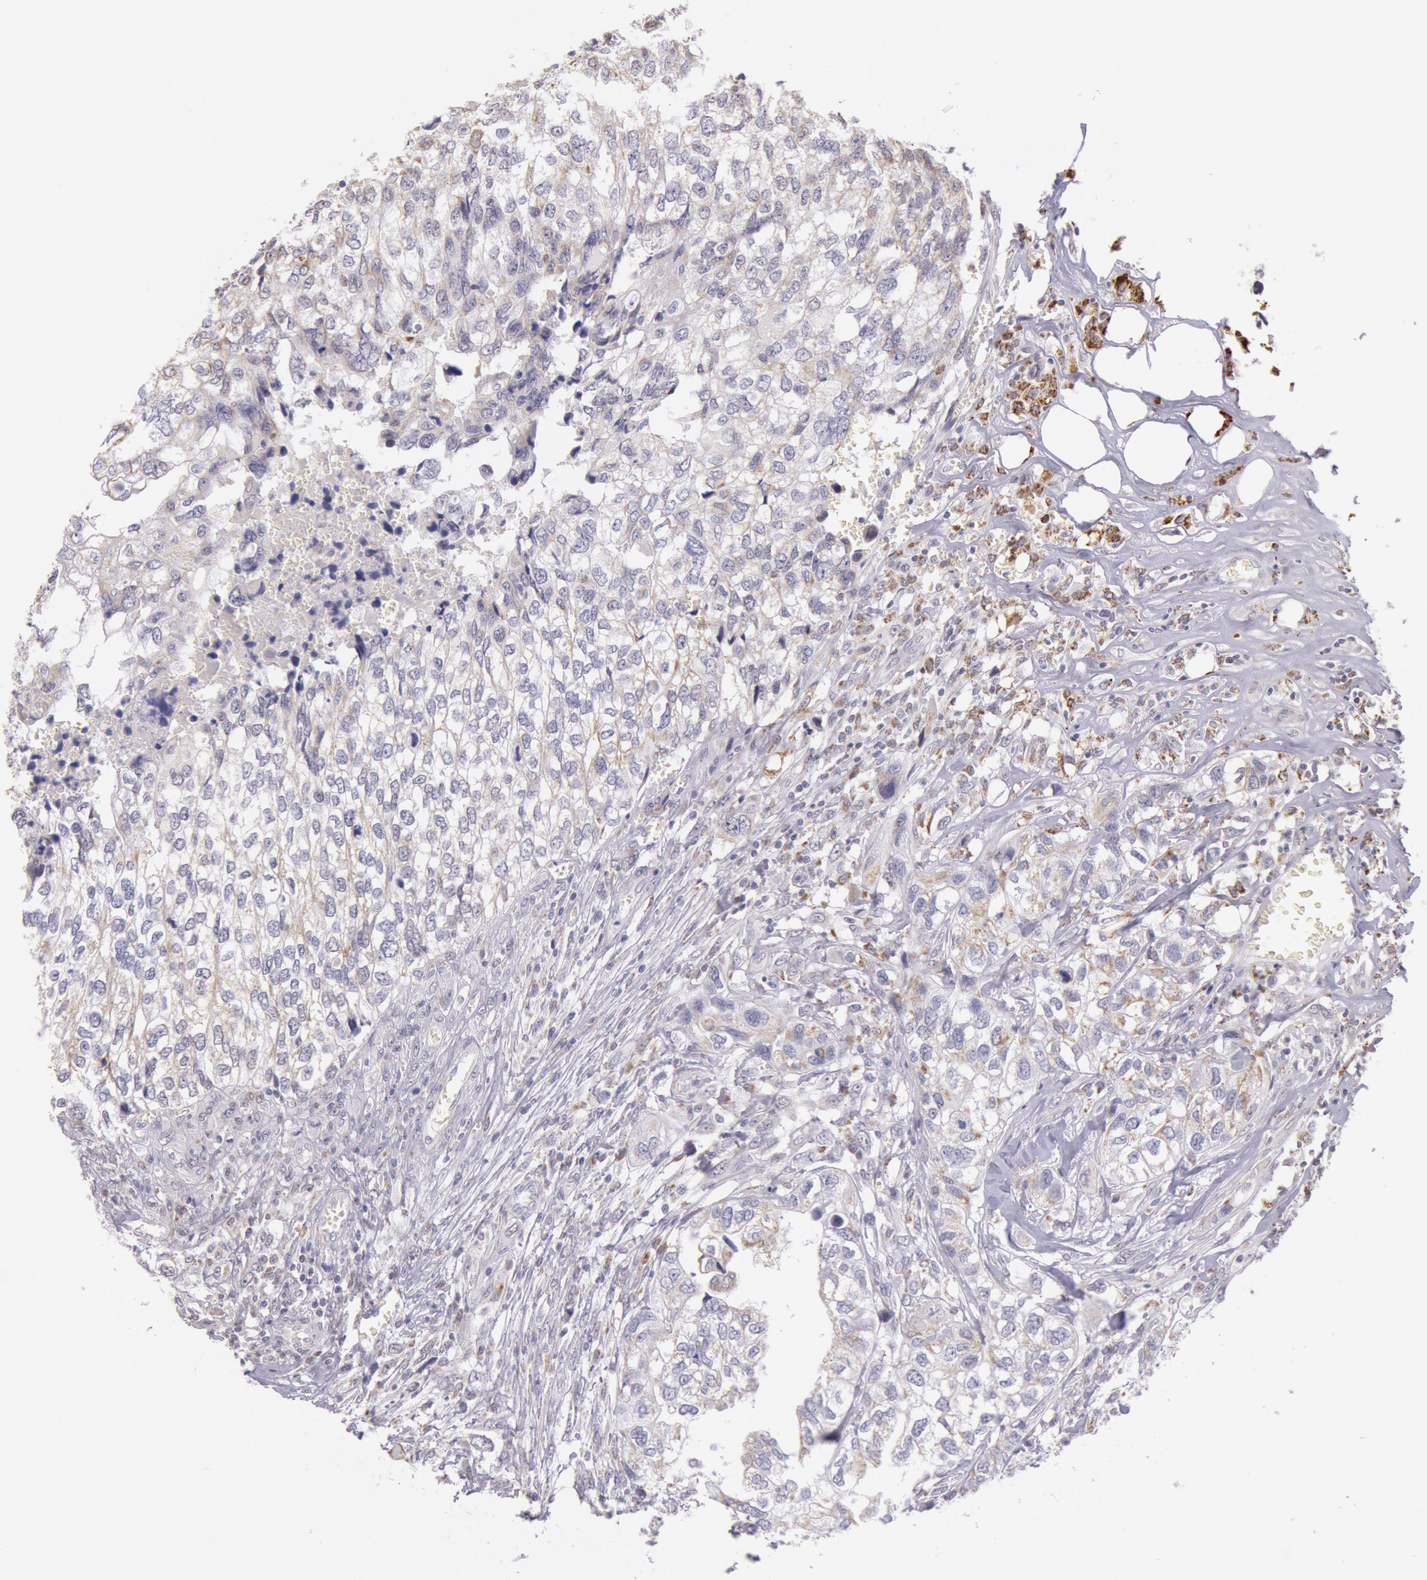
{"staining": {"intensity": "weak", "quantity": ">75%", "location": "cytoplasmic/membranous"}, "tissue": "breast cancer", "cell_type": "Tumor cells", "image_type": "cancer", "snomed": [{"axis": "morphology", "description": "Neoplasm, malignant, NOS"}, {"axis": "topography", "description": "Breast"}], "caption": "This is an image of immunohistochemistry (IHC) staining of breast cancer (malignant neoplasm), which shows weak positivity in the cytoplasmic/membranous of tumor cells.", "gene": "FRMD6", "patient": {"sex": "female", "age": 50}}